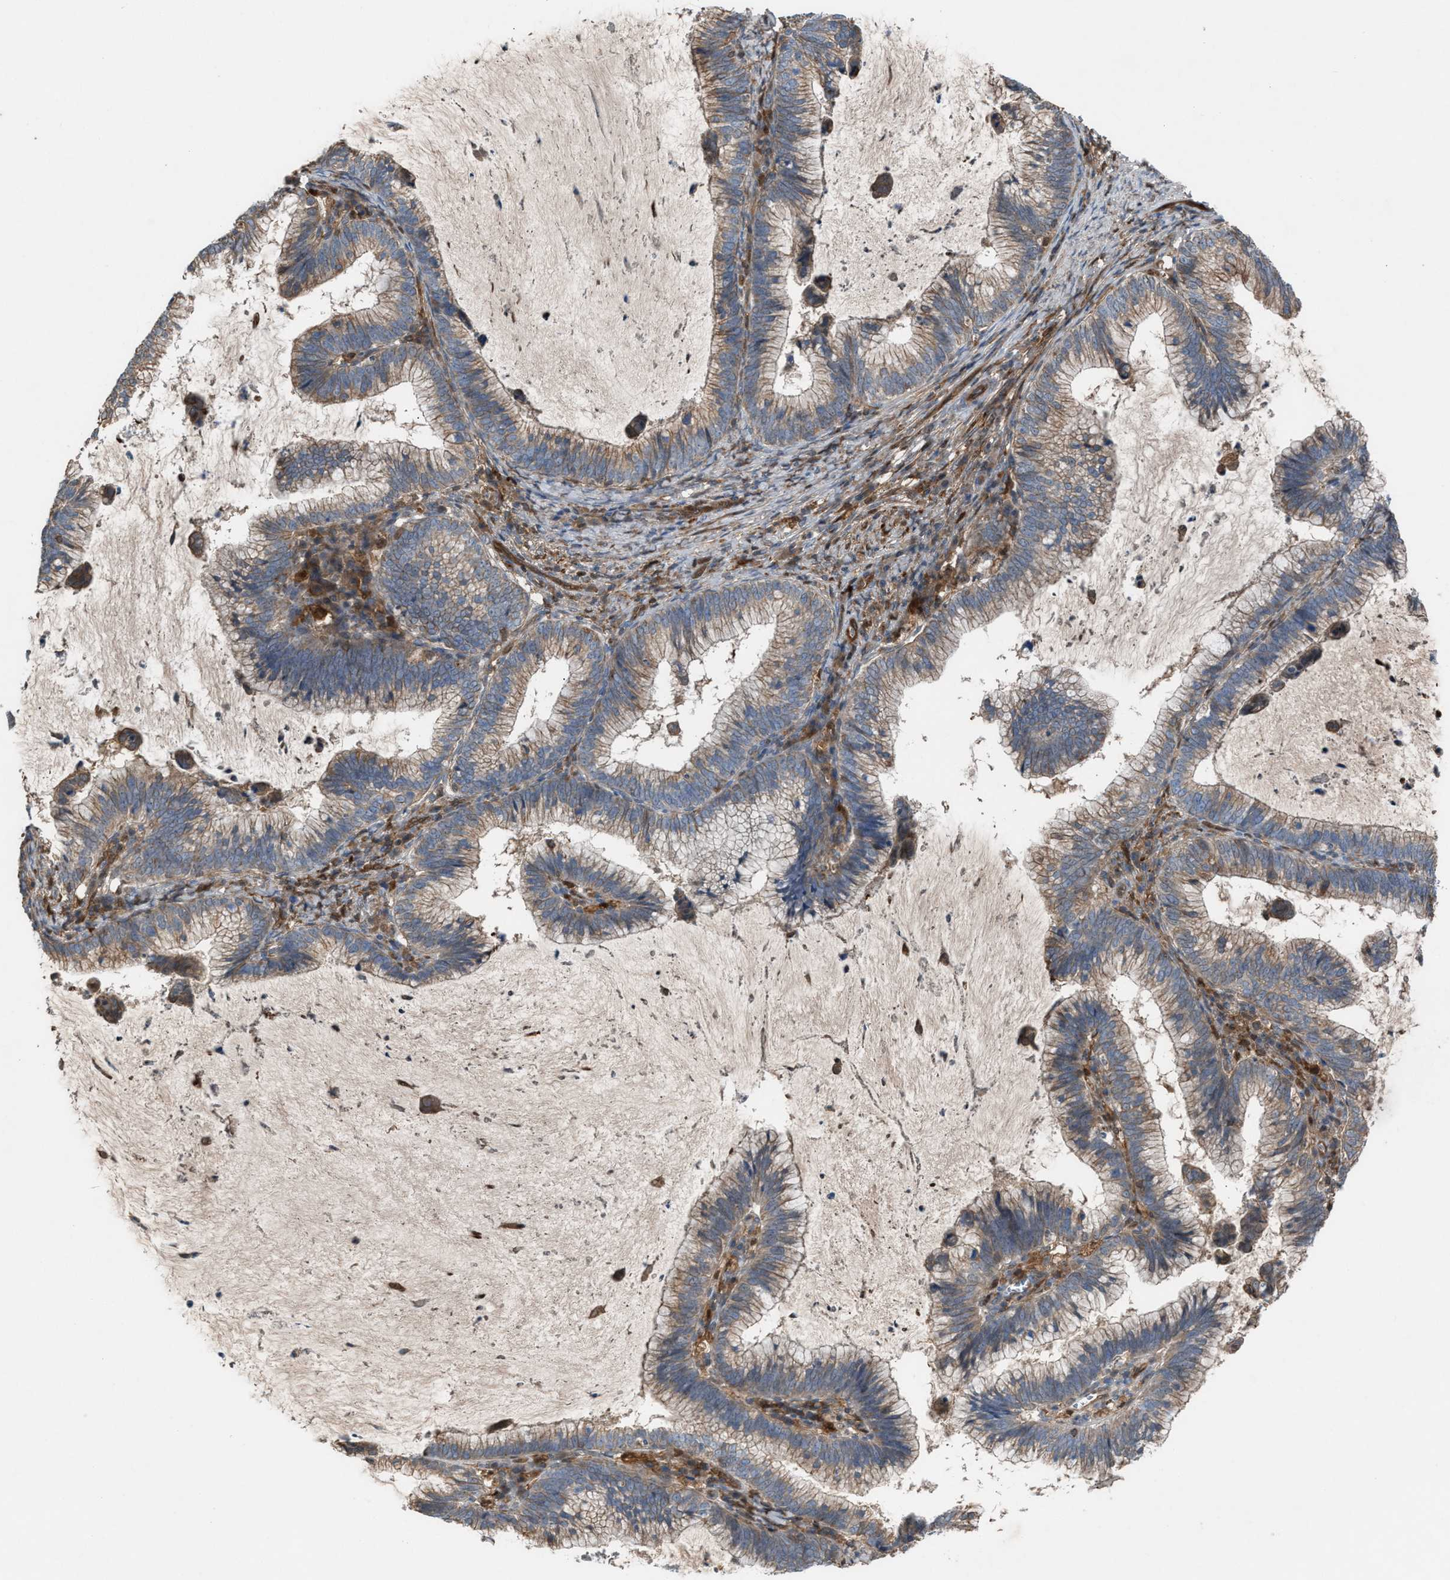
{"staining": {"intensity": "weak", "quantity": ">75%", "location": "cytoplasmic/membranous"}, "tissue": "cervical cancer", "cell_type": "Tumor cells", "image_type": "cancer", "snomed": [{"axis": "morphology", "description": "Adenocarcinoma, NOS"}, {"axis": "topography", "description": "Cervix"}], "caption": "DAB immunohistochemical staining of human cervical cancer displays weak cytoplasmic/membranous protein staining in approximately >75% of tumor cells.", "gene": "TPK1", "patient": {"sex": "female", "age": 36}}